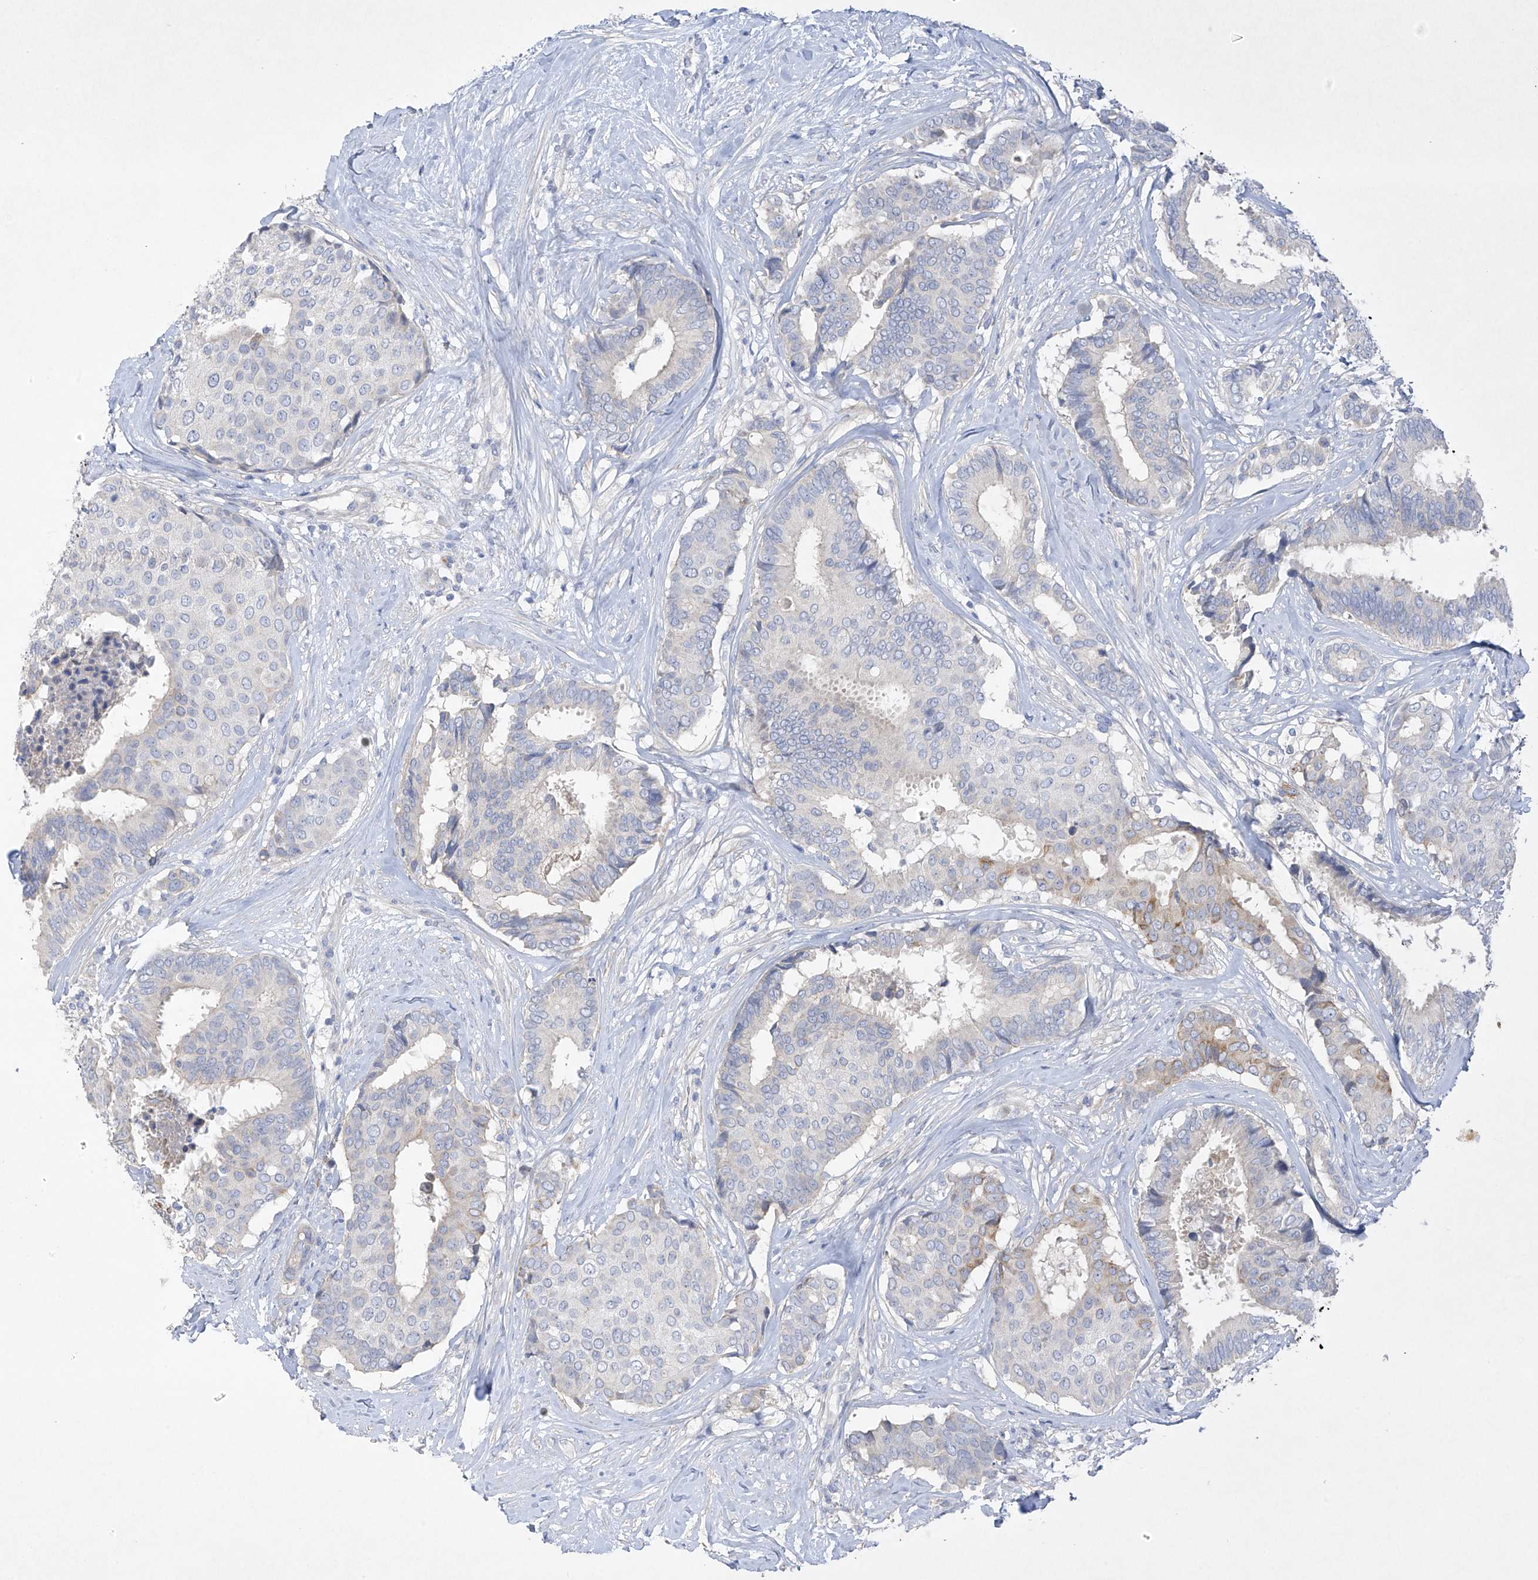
{"staining": {"intensity": "weak", "quantity": "<25%", "location": "cytoplasmic/membranous"}, "tissue": "breast cancer", "cell_type": "Tumor cells", "image_type": "cancer", "snomed": [{"axis": "morphology", "description": "Duct carcinoma"}, {"axis": "topography", "description": "Breast"}], "caption": "Infiltrating ductal carcinoma (breast) stained for a protein using immunohistochemistry displays no staining tumor cells.", "gene": "PRSS12", "patient": {"sex": "female", "age": 75}}